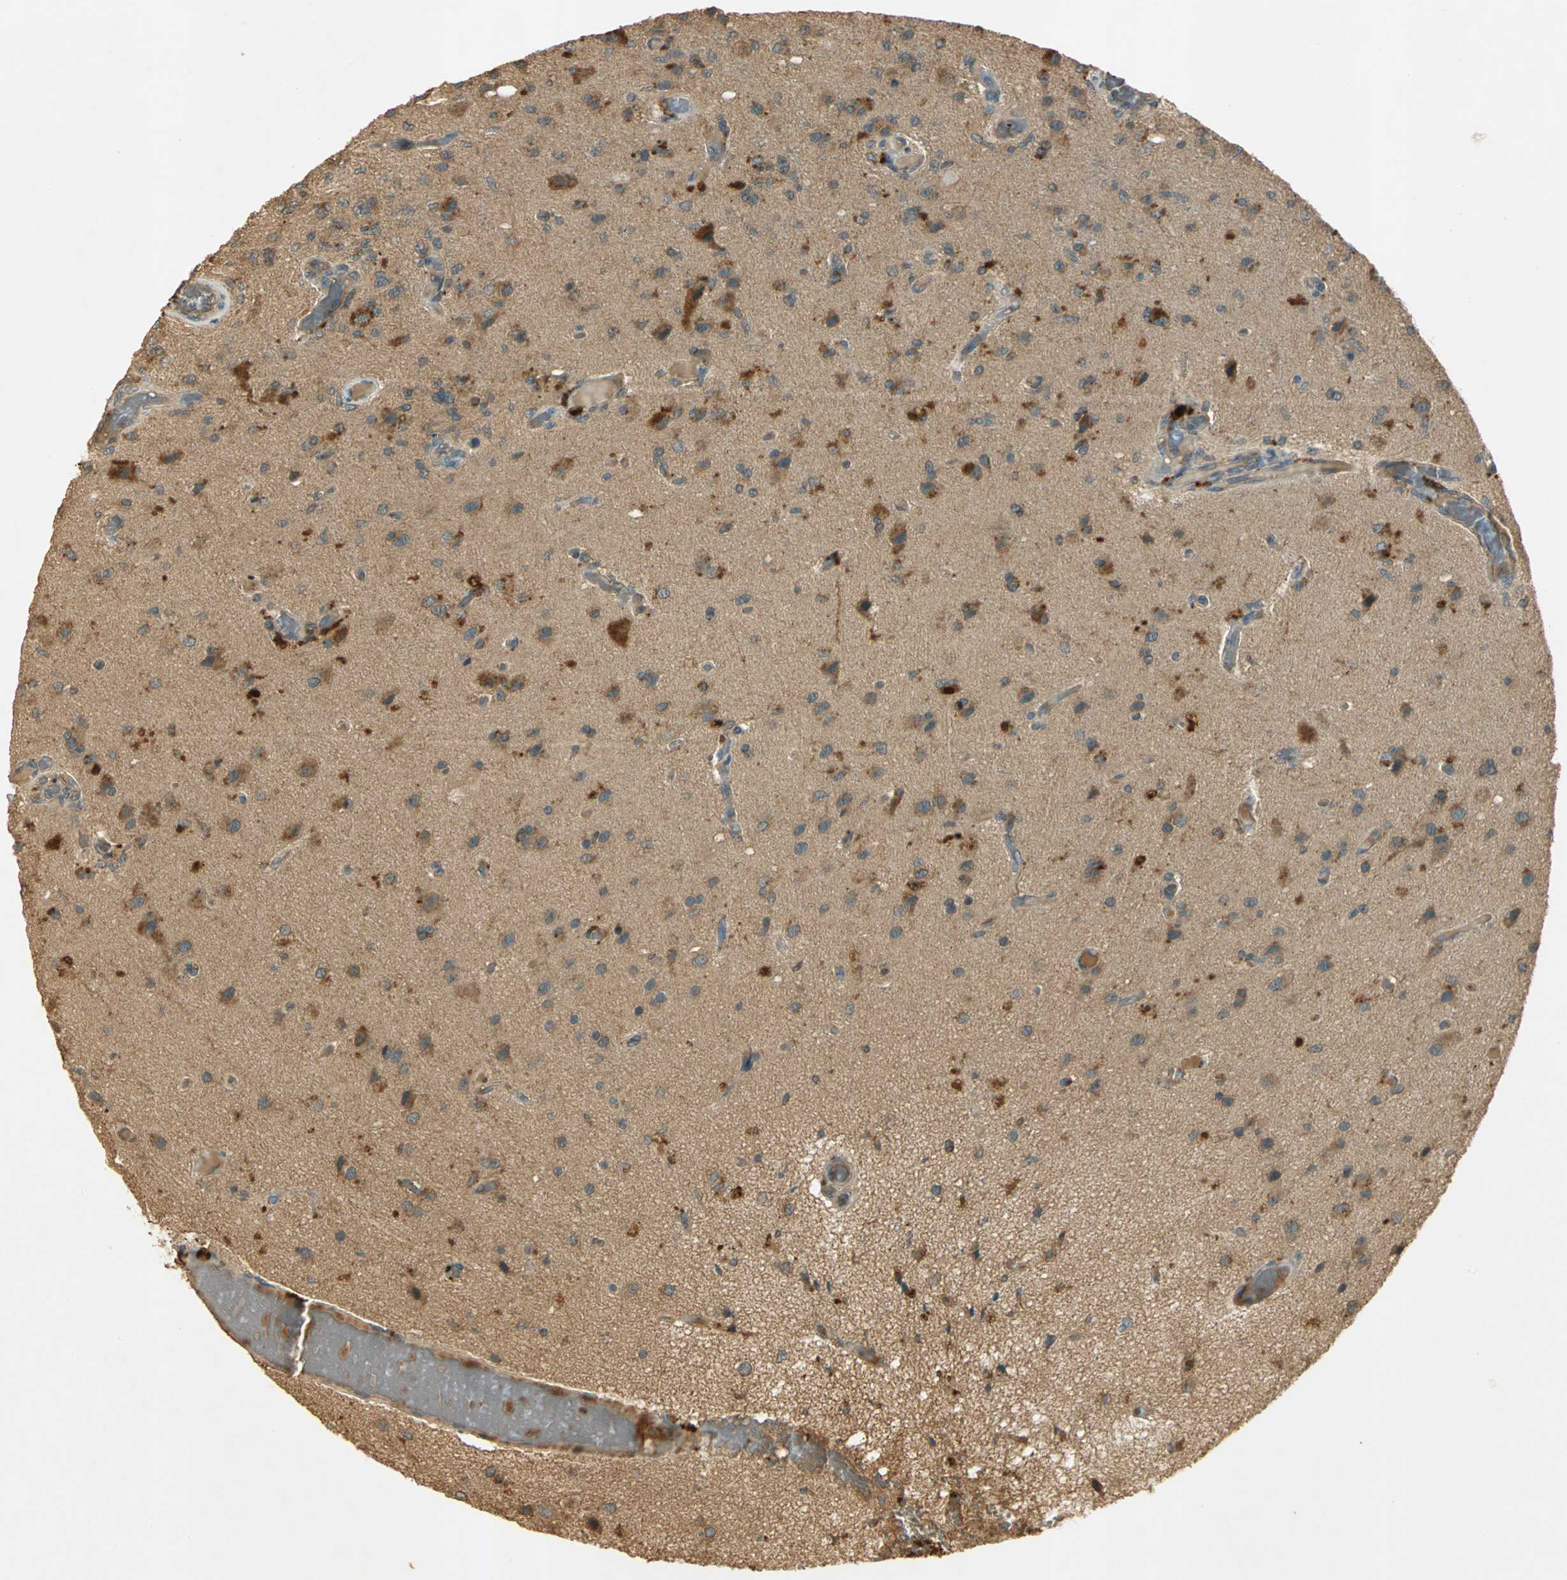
{"staining": {"intensity": "strong", "quantity": "25%-75%", "location": "cytoplasmic/membranous"}, "tissue": "glioma", "cell_type": "Tumor cells", "image_type": "cancer", "snomed": [{"axis": "morphology", "description": "Normal tissue, NOS"}, {"axis": "morphology", "description": "Glioma, malignant, High grade"}, {"axis": "topography", "description": "Cerebral cortex"}], "caption": "Malignant high-grade glioma tissue shows strong cytoplasmic/membranous positivity in about 25%-75% of tumor cells", "gene": "KEAP1", "patient": {"sex": "male", "age": 77}}